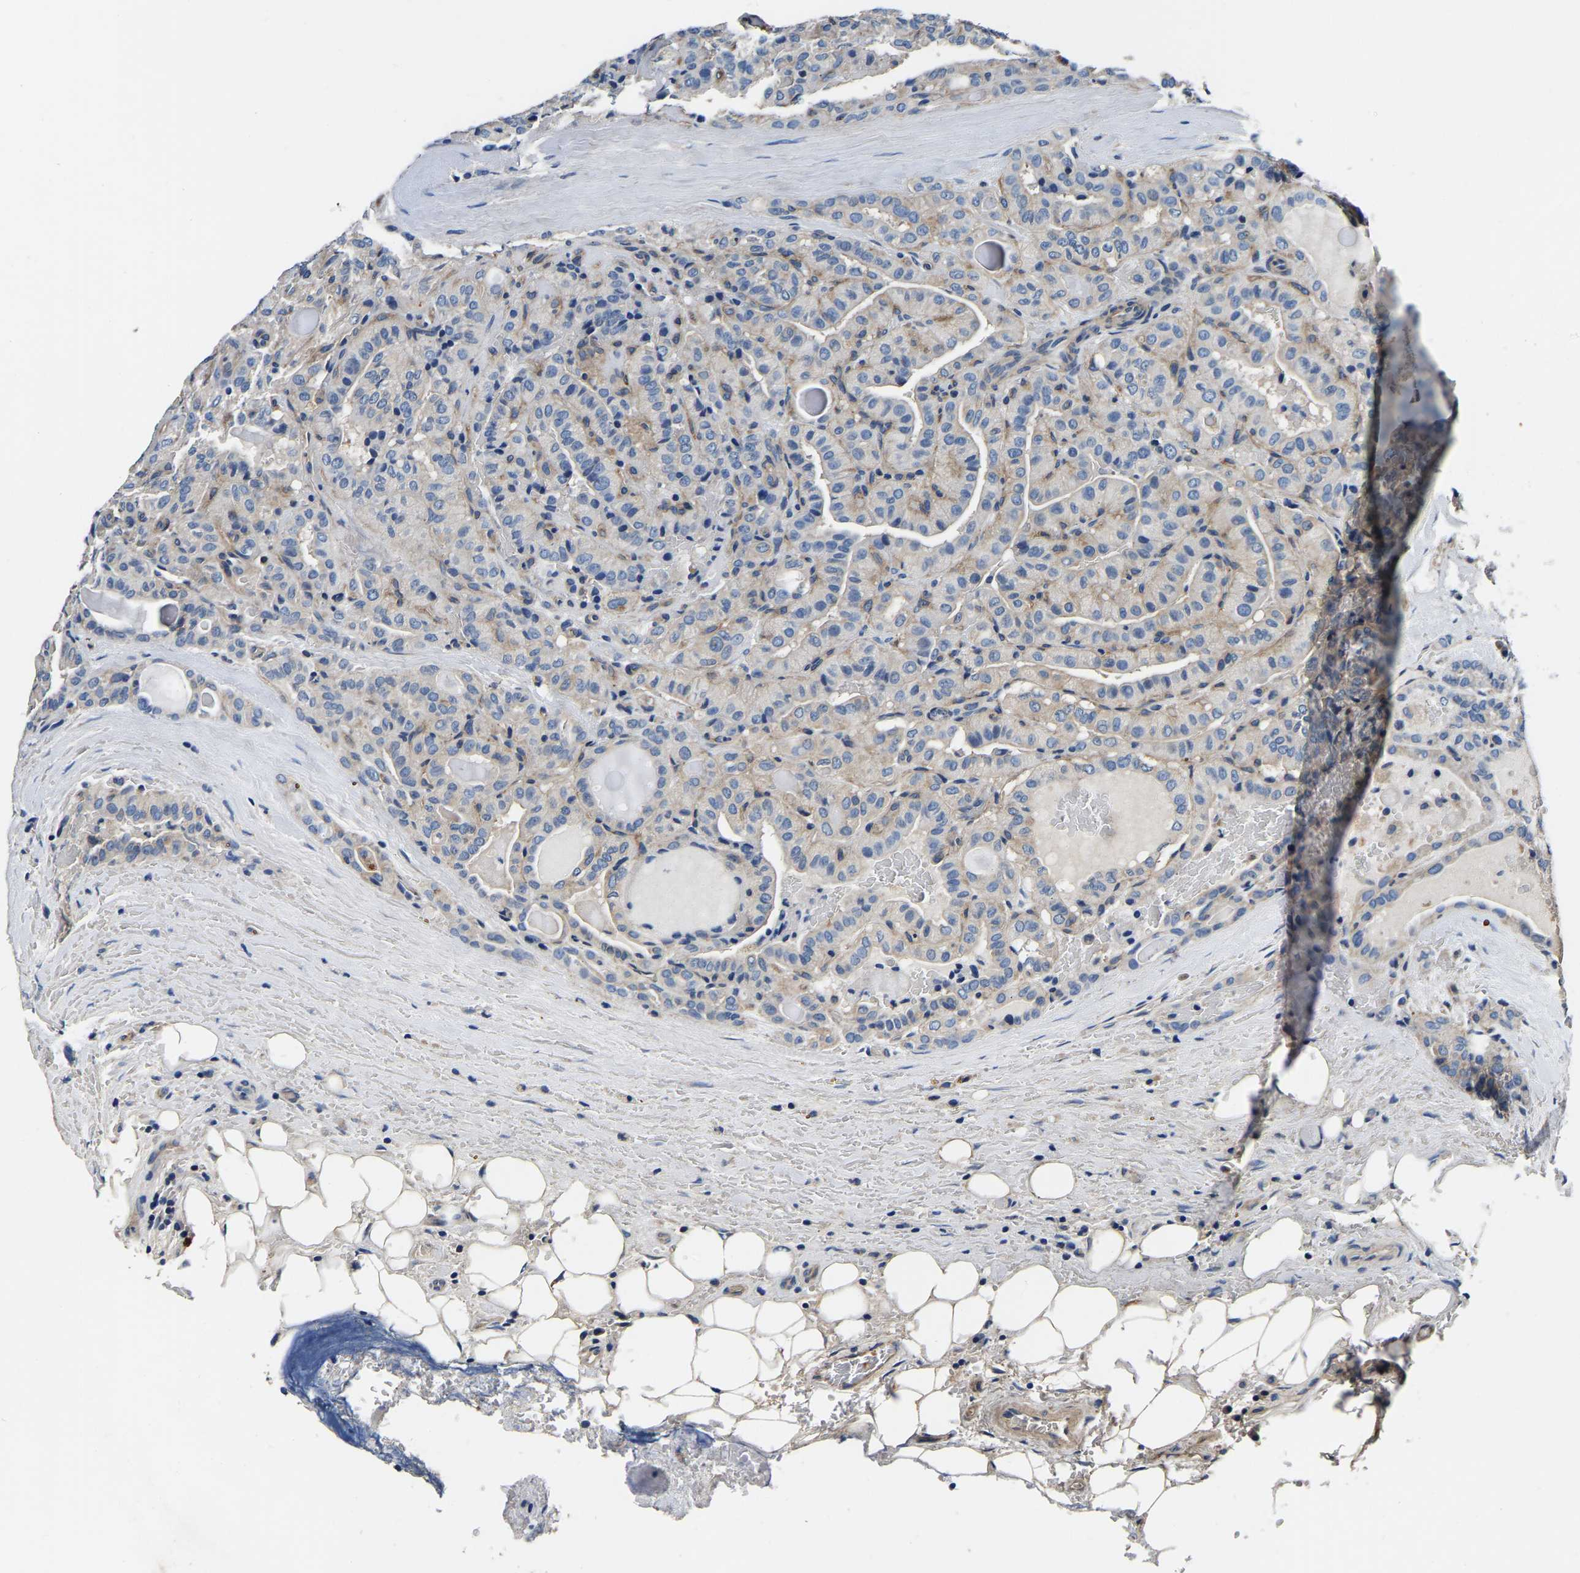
{"staining": {"intensity": "negative", "quantity": "none", "location": "none"}, "tissue": "head and neck cancer", "cell_type": "Tumor cells", "image_type": "cancer", "snomed": [{"axis": "morphology", "description": "Squamous cell carcinoma, NOS"}, {"axis": "topography", "description": "Oral tissue"}, {"axis": "topography", "description": "Head-Neck"}], "caption": "There is no significant staining in tumor cells of head and neck squamous cell carcinoma. (DAB (3,3'-diaminobenzidine) IHC, high magnification).", "gene": "SH3GLB1", "patient": {"sex": "female", "age": 50}}